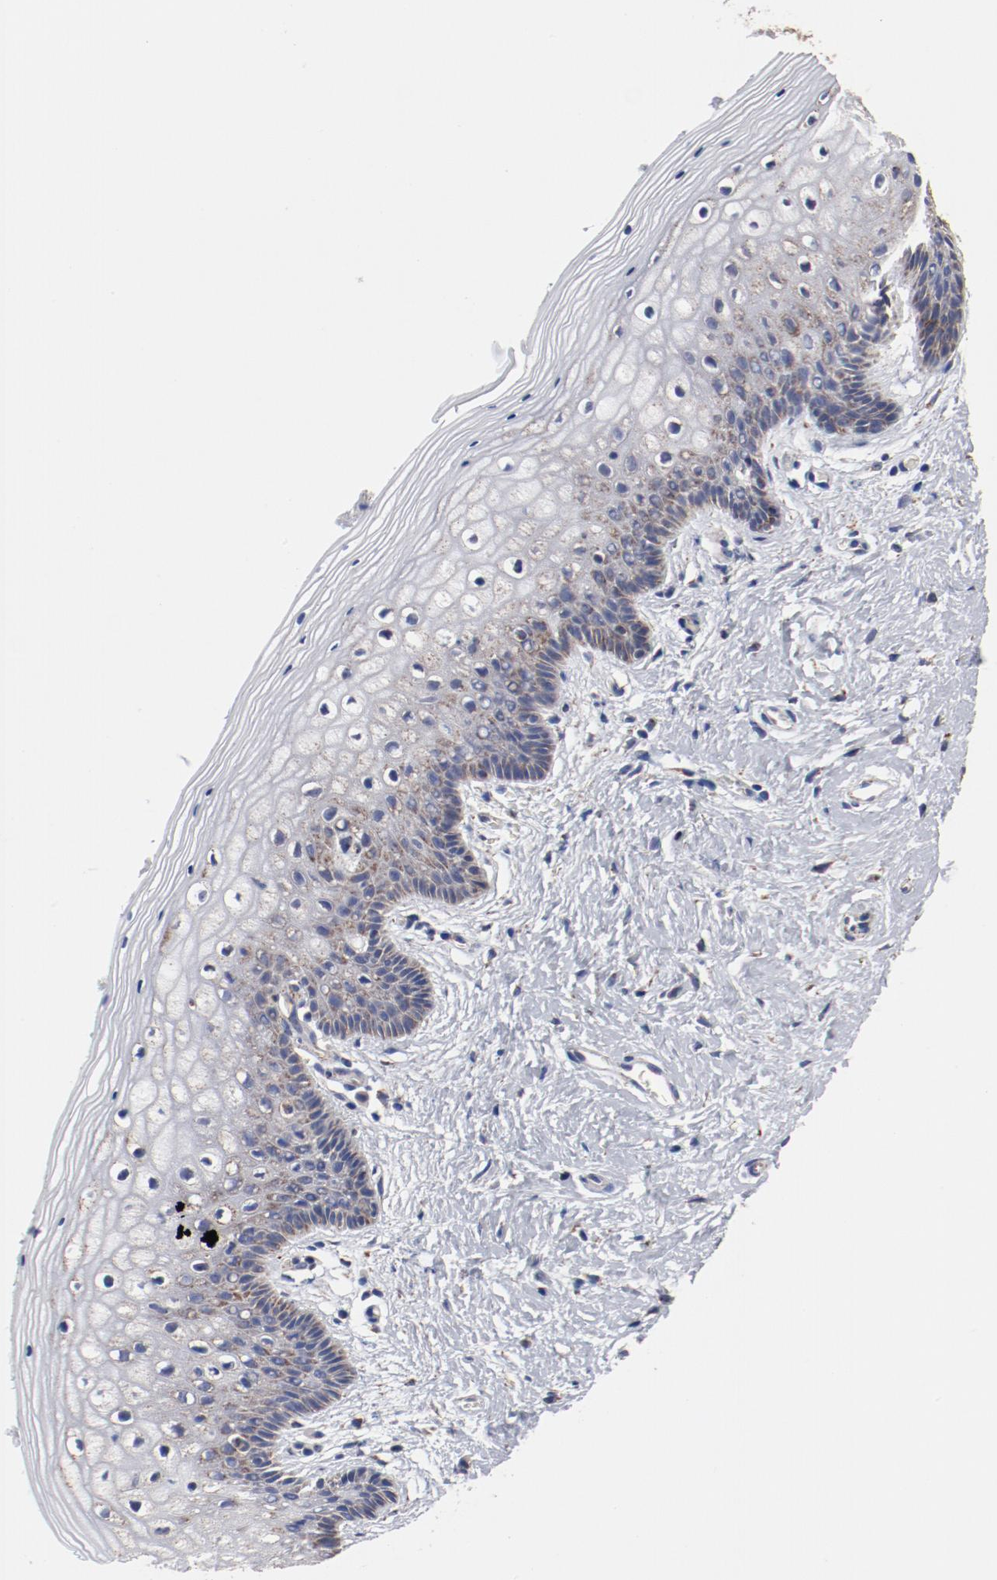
{"staining": {"intensity": "strong", "quantity": "<25%", "location": "cytoplasmic/membranous"}, "tissue": "vagina", "cell_type": "Squamous epithelial cells", "image_type": "normal", "snomed": [{"axis": "morphology", "description": "Normal tissue, NOS"}, {"axis": "topography", "description": "Vagina"}], "caption": "Brown immunohistochemical staining in unremarkable human vagina exhibits strong cytoplasmic/membranous positivity in approximately <25% of squamous epithelial cells. (brown staining indicates protein expression, while blue staining denotes nuclei).", "gene": "NDUFV2", "patient": {"sex": "female", "age": 46}}